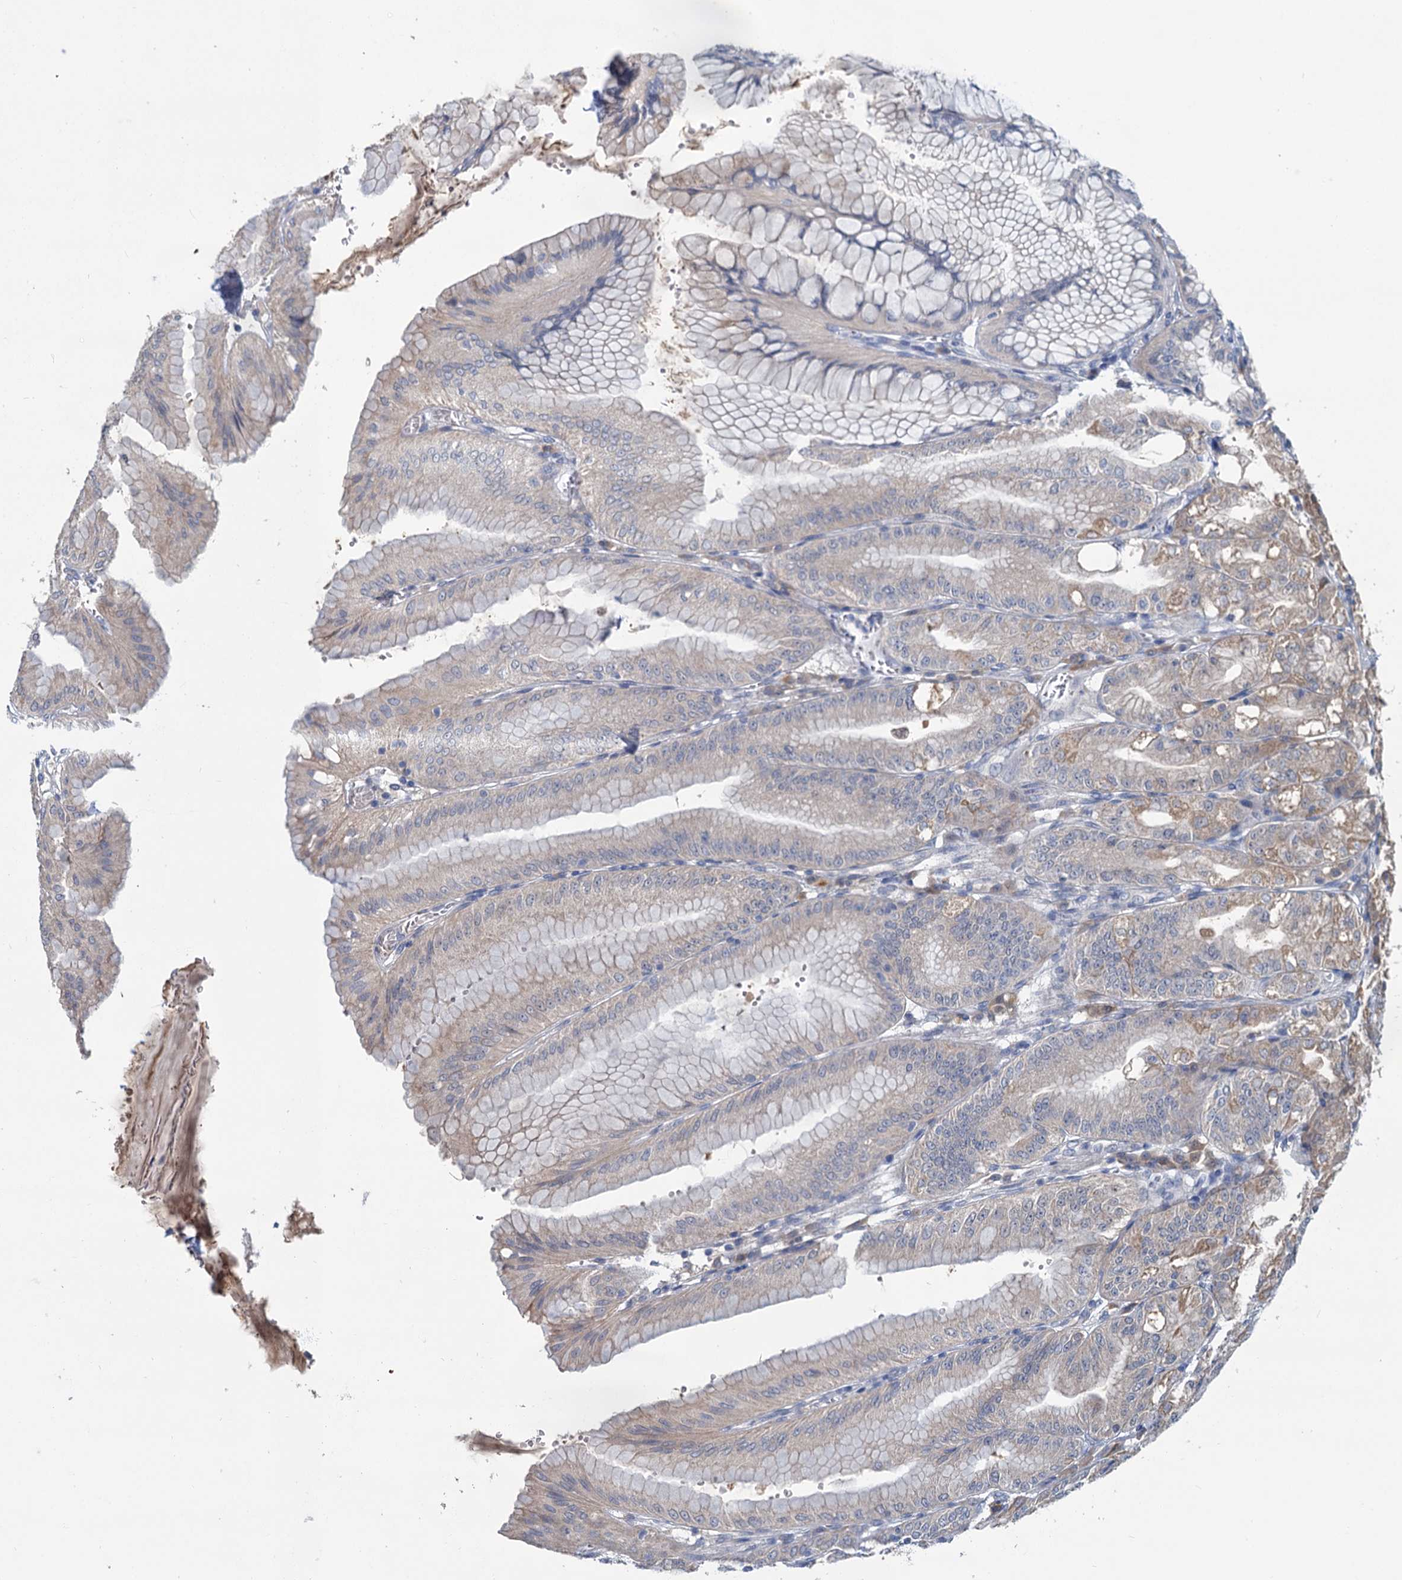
{"staining": {"intensity": "weak", "quantity": "25%-75%", "location": "cytoplasmic/membranous"}, "tissue": "stomach", "cell_type": "Glandular cells", "image_type": "normal", "snomed": [{"axis": "morphology", "description": "Normal tissue, NOS"}, {"axis": "topography", "description": "Stomach, lower"}], "caption": "Protein analysis of benign stomach reveals weak cytoplasmic/membranous positivity in approximately 25%-75% of glandular cells. (DAB IHC, brown staining for protein, blue staining for nuclei).", "gene": "ANKRD42", "patient": {"sex": "male", "age": 71}}